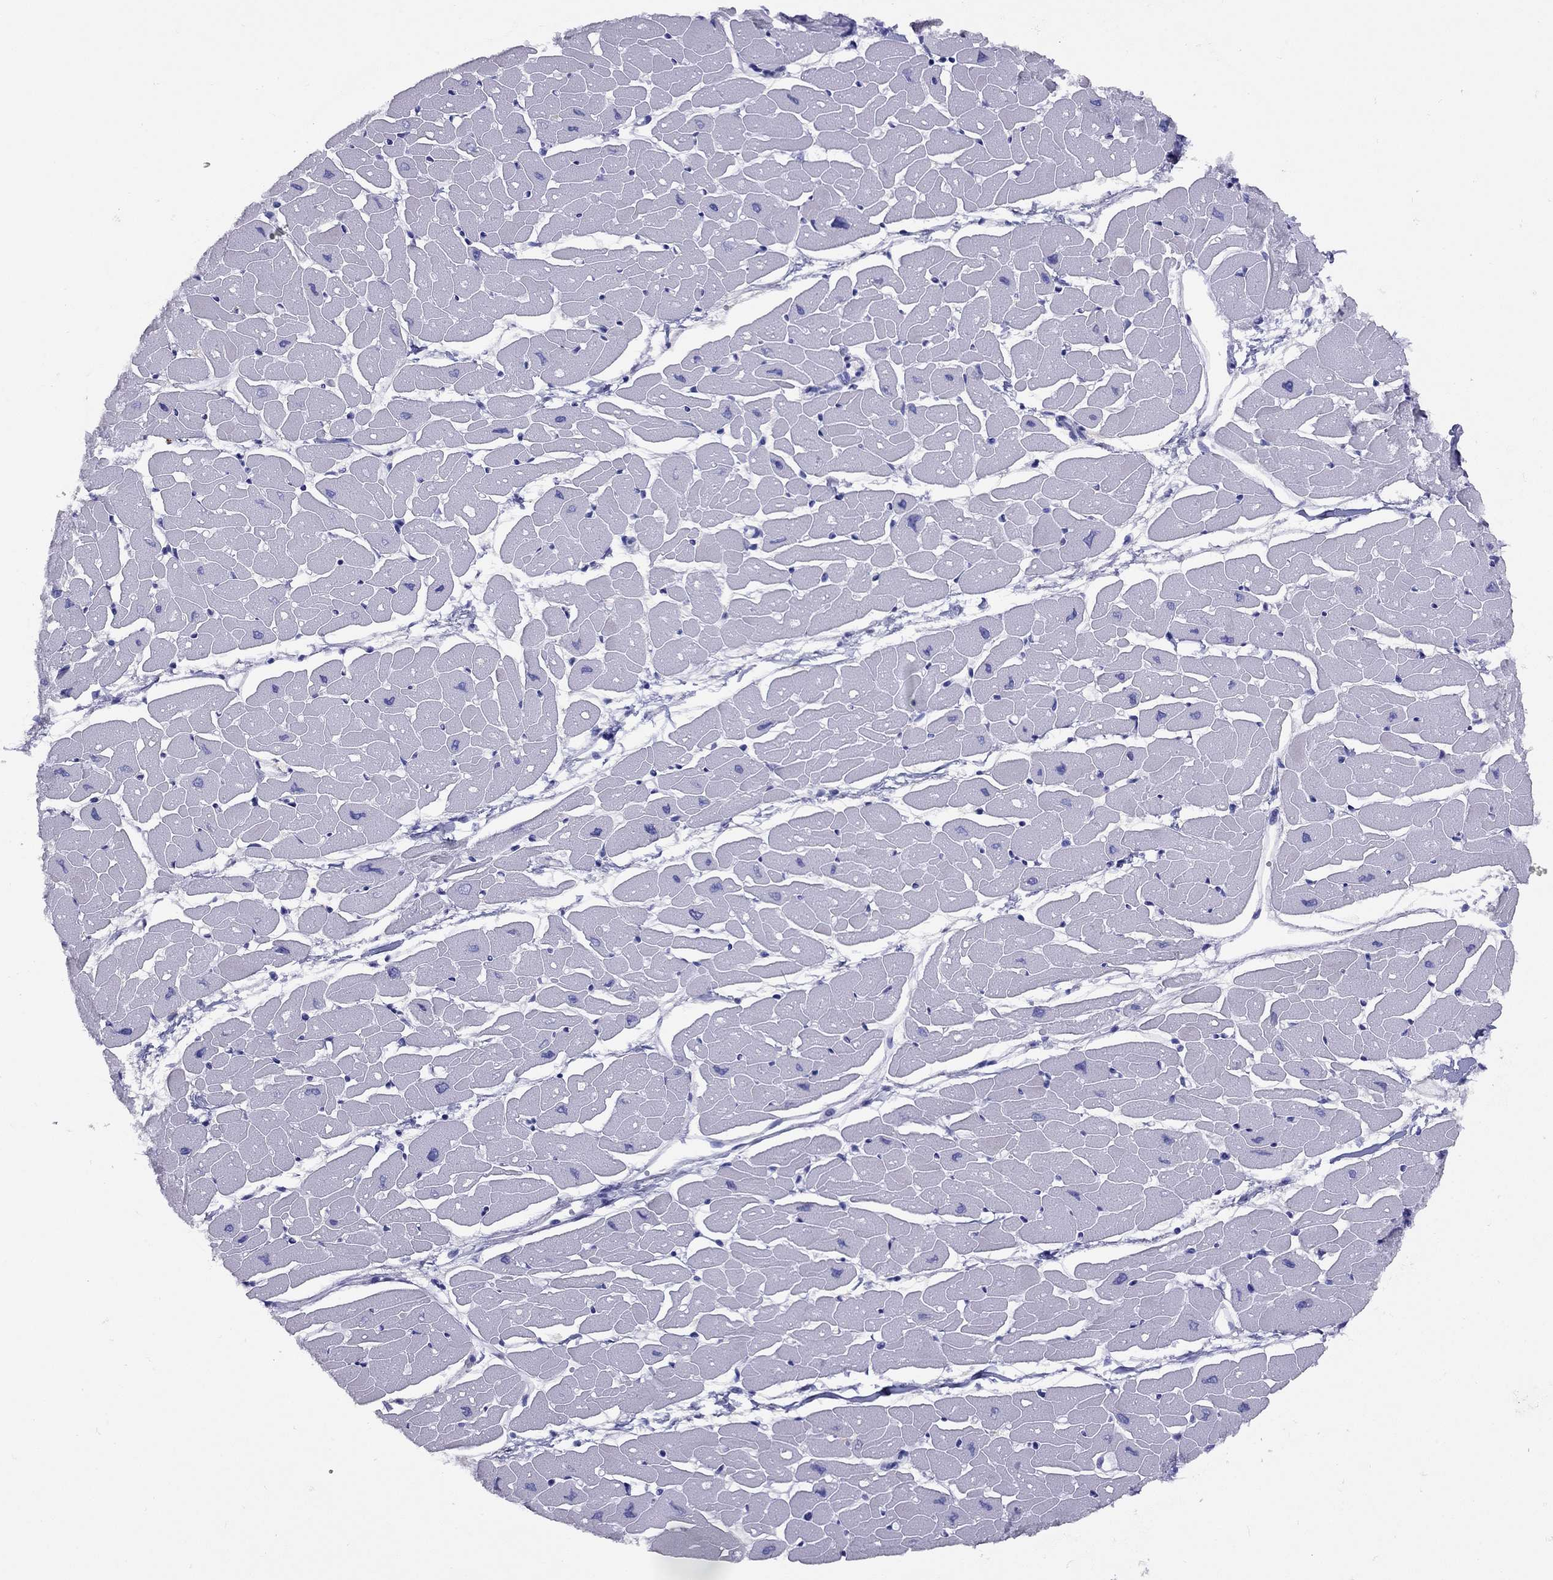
{"staining": {"intensity": "negative", "quantity": "none", "location": "none"}, "tissue": "heart muscle", "cell_type": "Cardiomyocytes", "image_type": "normal", "snomed": [{"axis": "morphology", "description": "Normal tissue, NOS"}, {"axis": "topography", "description": "Heart"}], "caption": "Micrograph shows no significant protein expression in cardiomyocytes of benign heart muscle. The staining was performed using DAB to visualize the protein expression in brown, while the nuclei were stained in blue with hematoxylin (Magnification: 20x).", "gene": "GRIA2", "patient": {"sex": "male", "age": 57}}